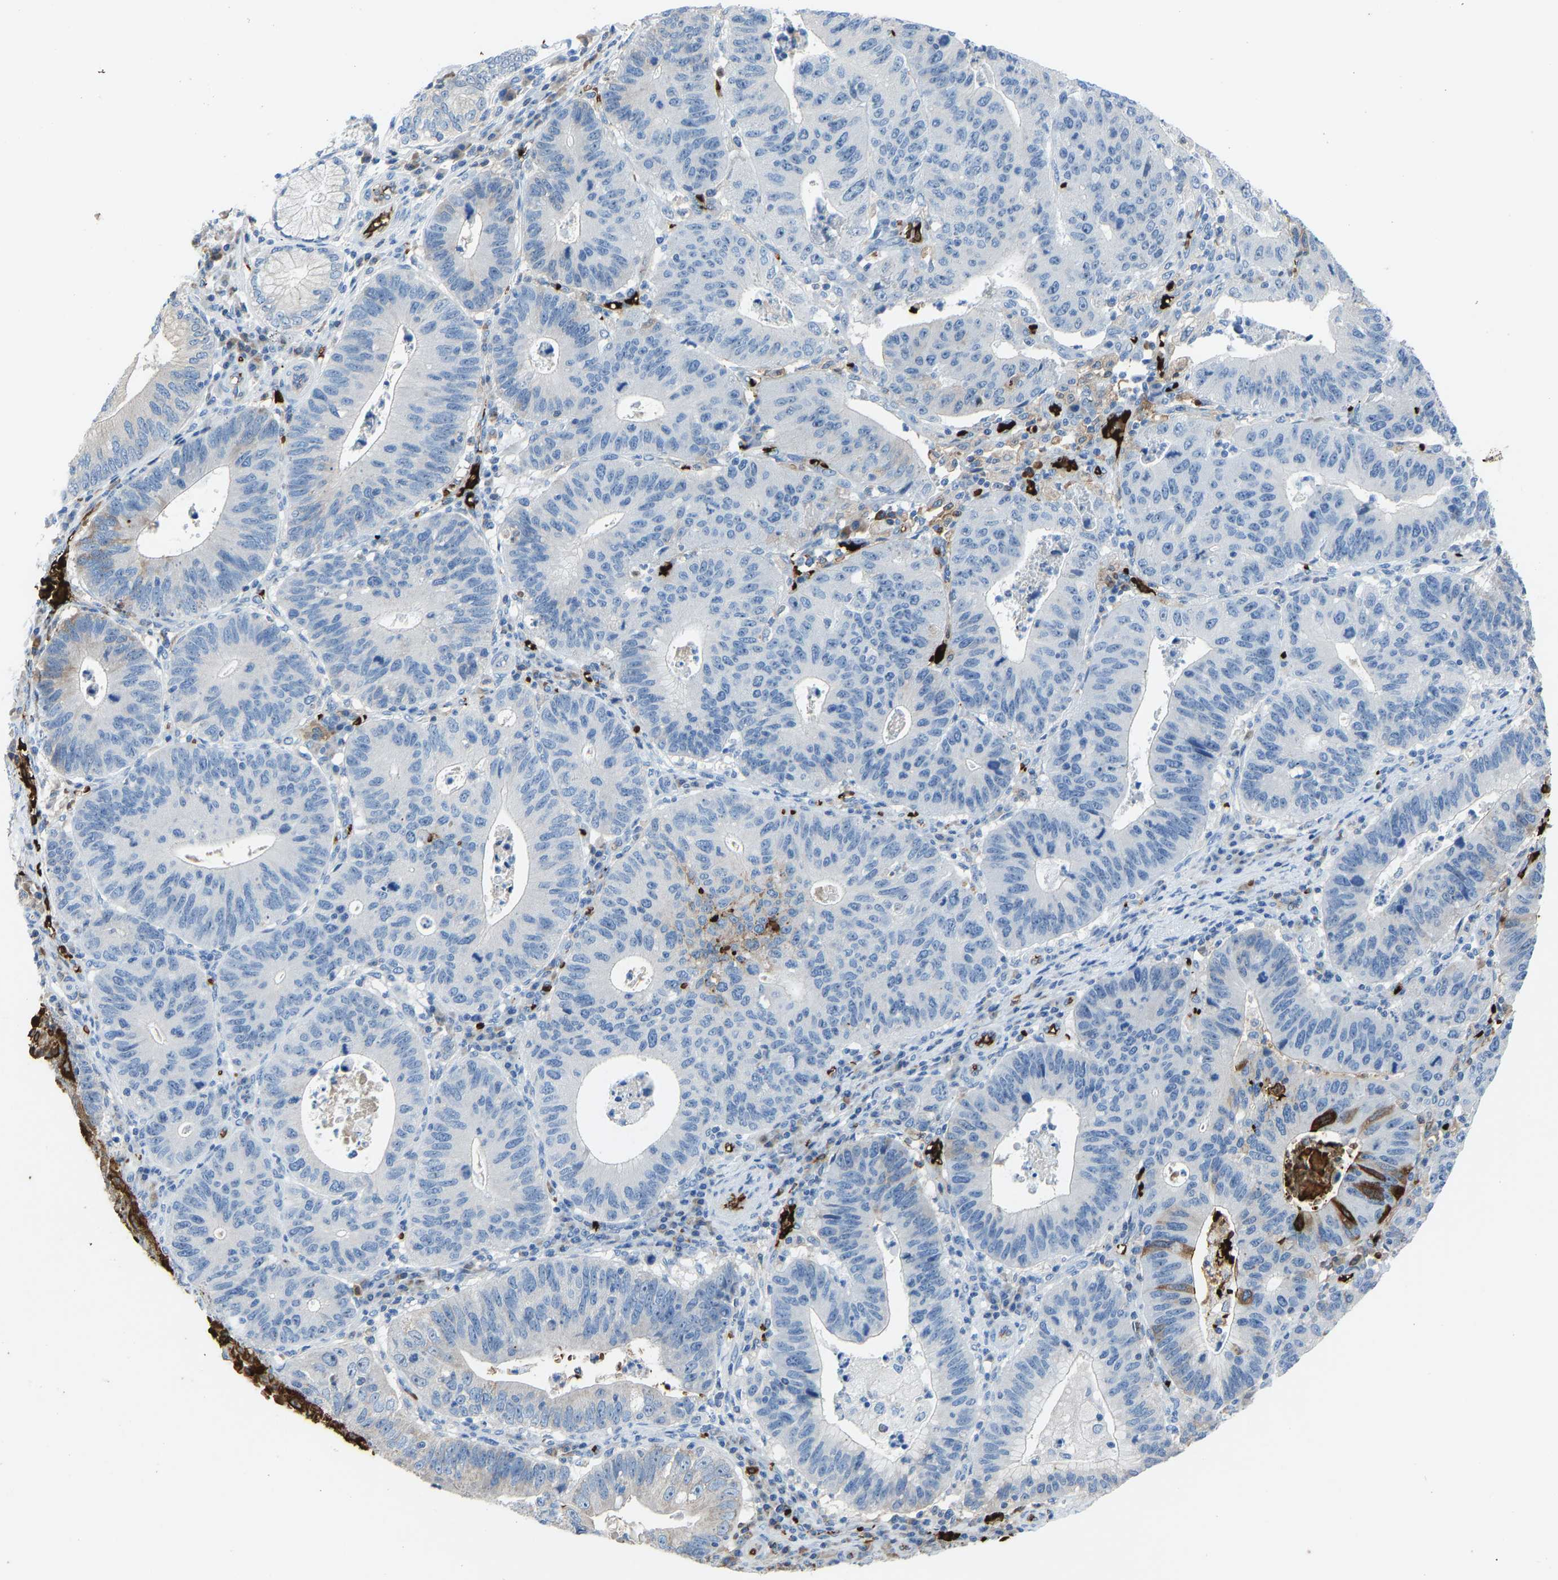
{"staining": {"intensity": "moderate", "quantity": "<25%", "location": "cytoplasmic/membranous"}, "tissue": "stomach cancer", "cell_type": "Tumor cells", "image_type": "cancer", "snomed": [{"axis": "morphology", "description": "Adenocarcinoma, NOS"}, {"axis": "topography", "description": "Stomach"}], "caption": "Human stomach cancer (adenocarcinoma) stained for a protein (brown) exhibits moderate cytoplasmic/membranous positive staining in approximately <25% of tumor cells.", "gene": "PIGS", "patient": {"sex": "male", "age": 59}}